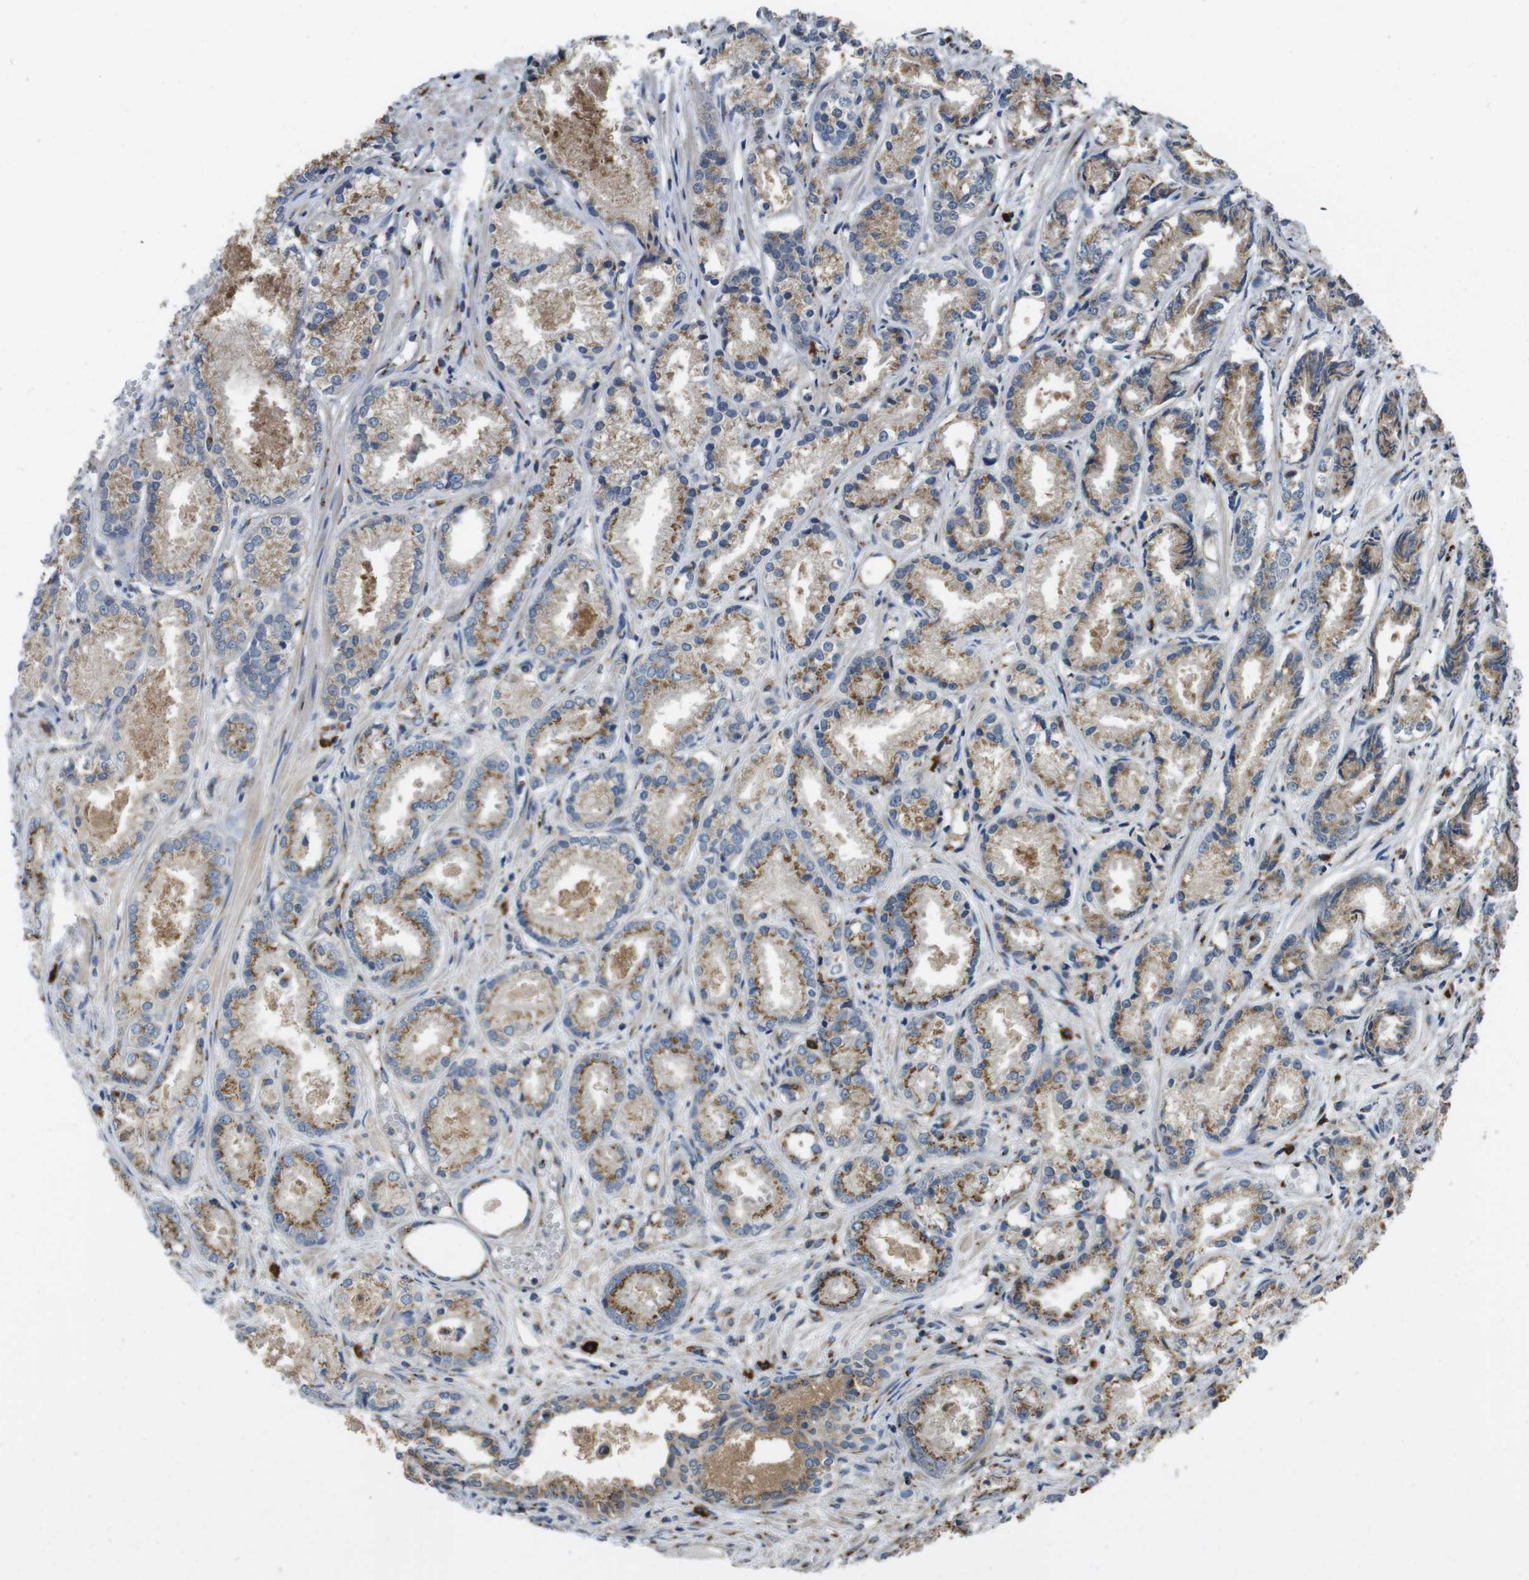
{"staining": {"intensity": "moderate", "quantity": ">75%", "location": "cytoplasmic/membranous"}, "tissue": "prostate cancer", "cell_type": "Tumor cells", "image_type": "cancer", "snomed": [{"axis": "morphology", "description": "Adenocarcinoma, Low grade"}, {"axis": "topography", "description": "Prostate"}], "caption": "Prostate cancer (adenocarcinoma (low-grade)) stained with immunohistochemistry displays moderate cytoplasmic/membranous positivity in approximately >75% of tumor cells.", "gene": "RAB6A", "patient": {"sex": "male", "age": 72}}